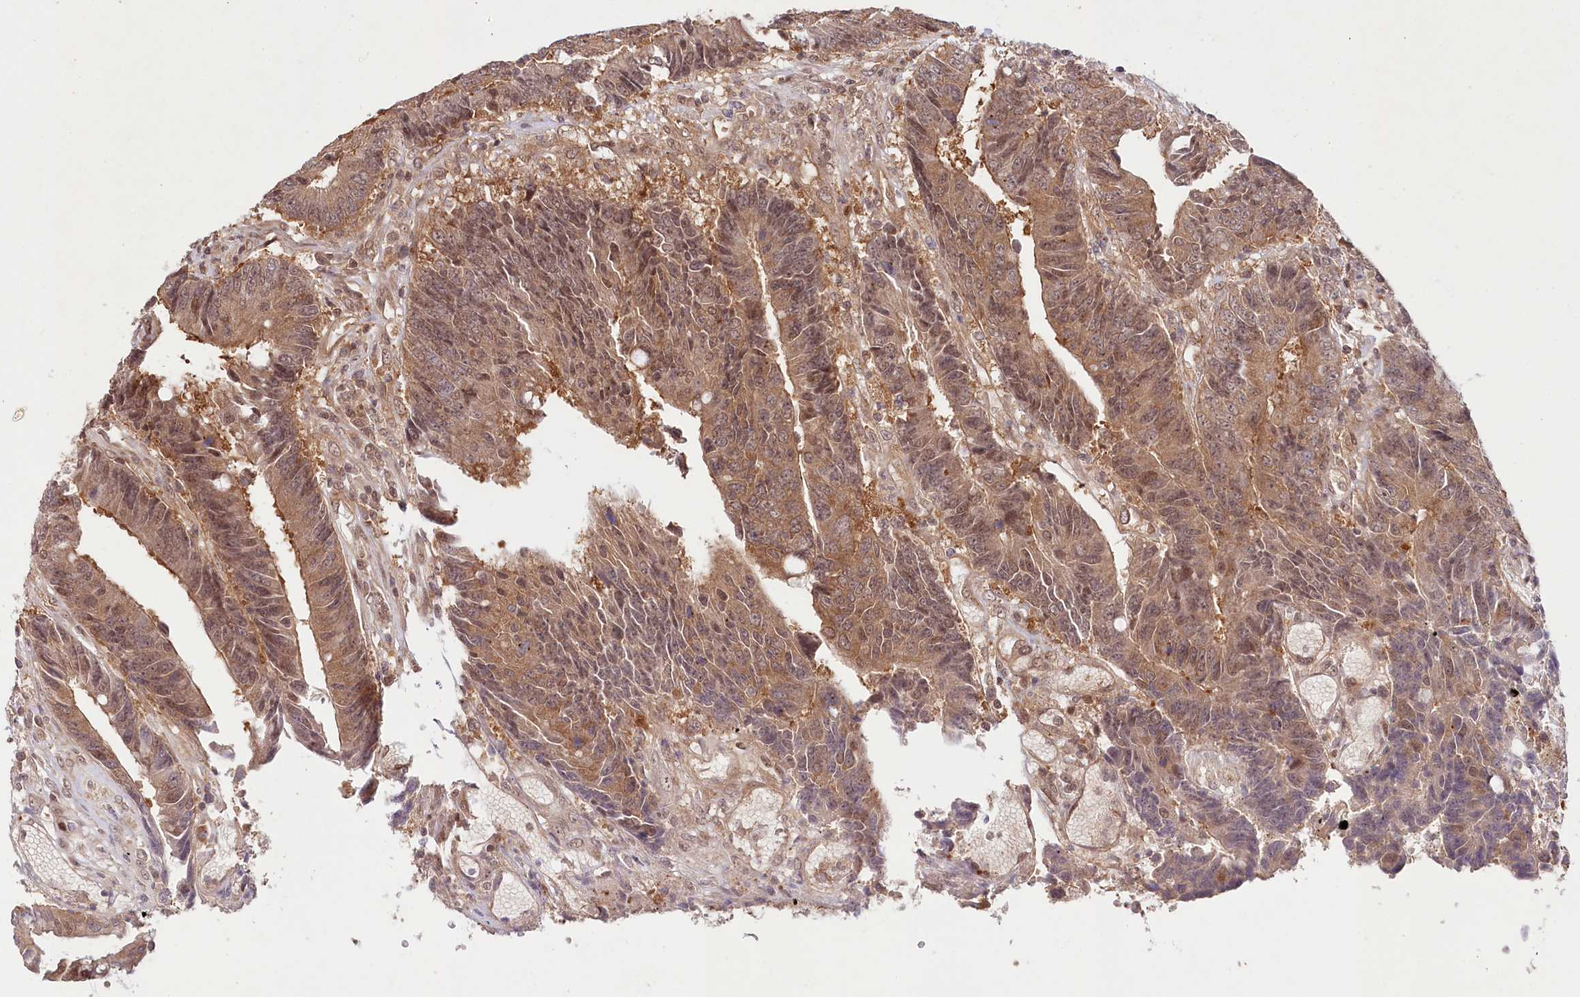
{"staining": {"intensity": "moderate", "quantity": ">75%", "location": "cytoplasmic/membranous,nuclear"}, "tissue": "colorectal cancer", "cell_type": "Tumor cells", "image_type": "cancer", "snomed": [{"axis": "morphology", "description": "Adenocarcinoma, NOS"}, {"axis": "topography", "description": "Rectum"}], "caption": "A medium amount of moderate cytoplasmic/membranous and nuclear expression is appreciated in approximately >75% of tumor cells in colorectal adenocarcinoma tissue.", "gene": "CCDC65", "patient": {"sex": "male", "age": 84}}